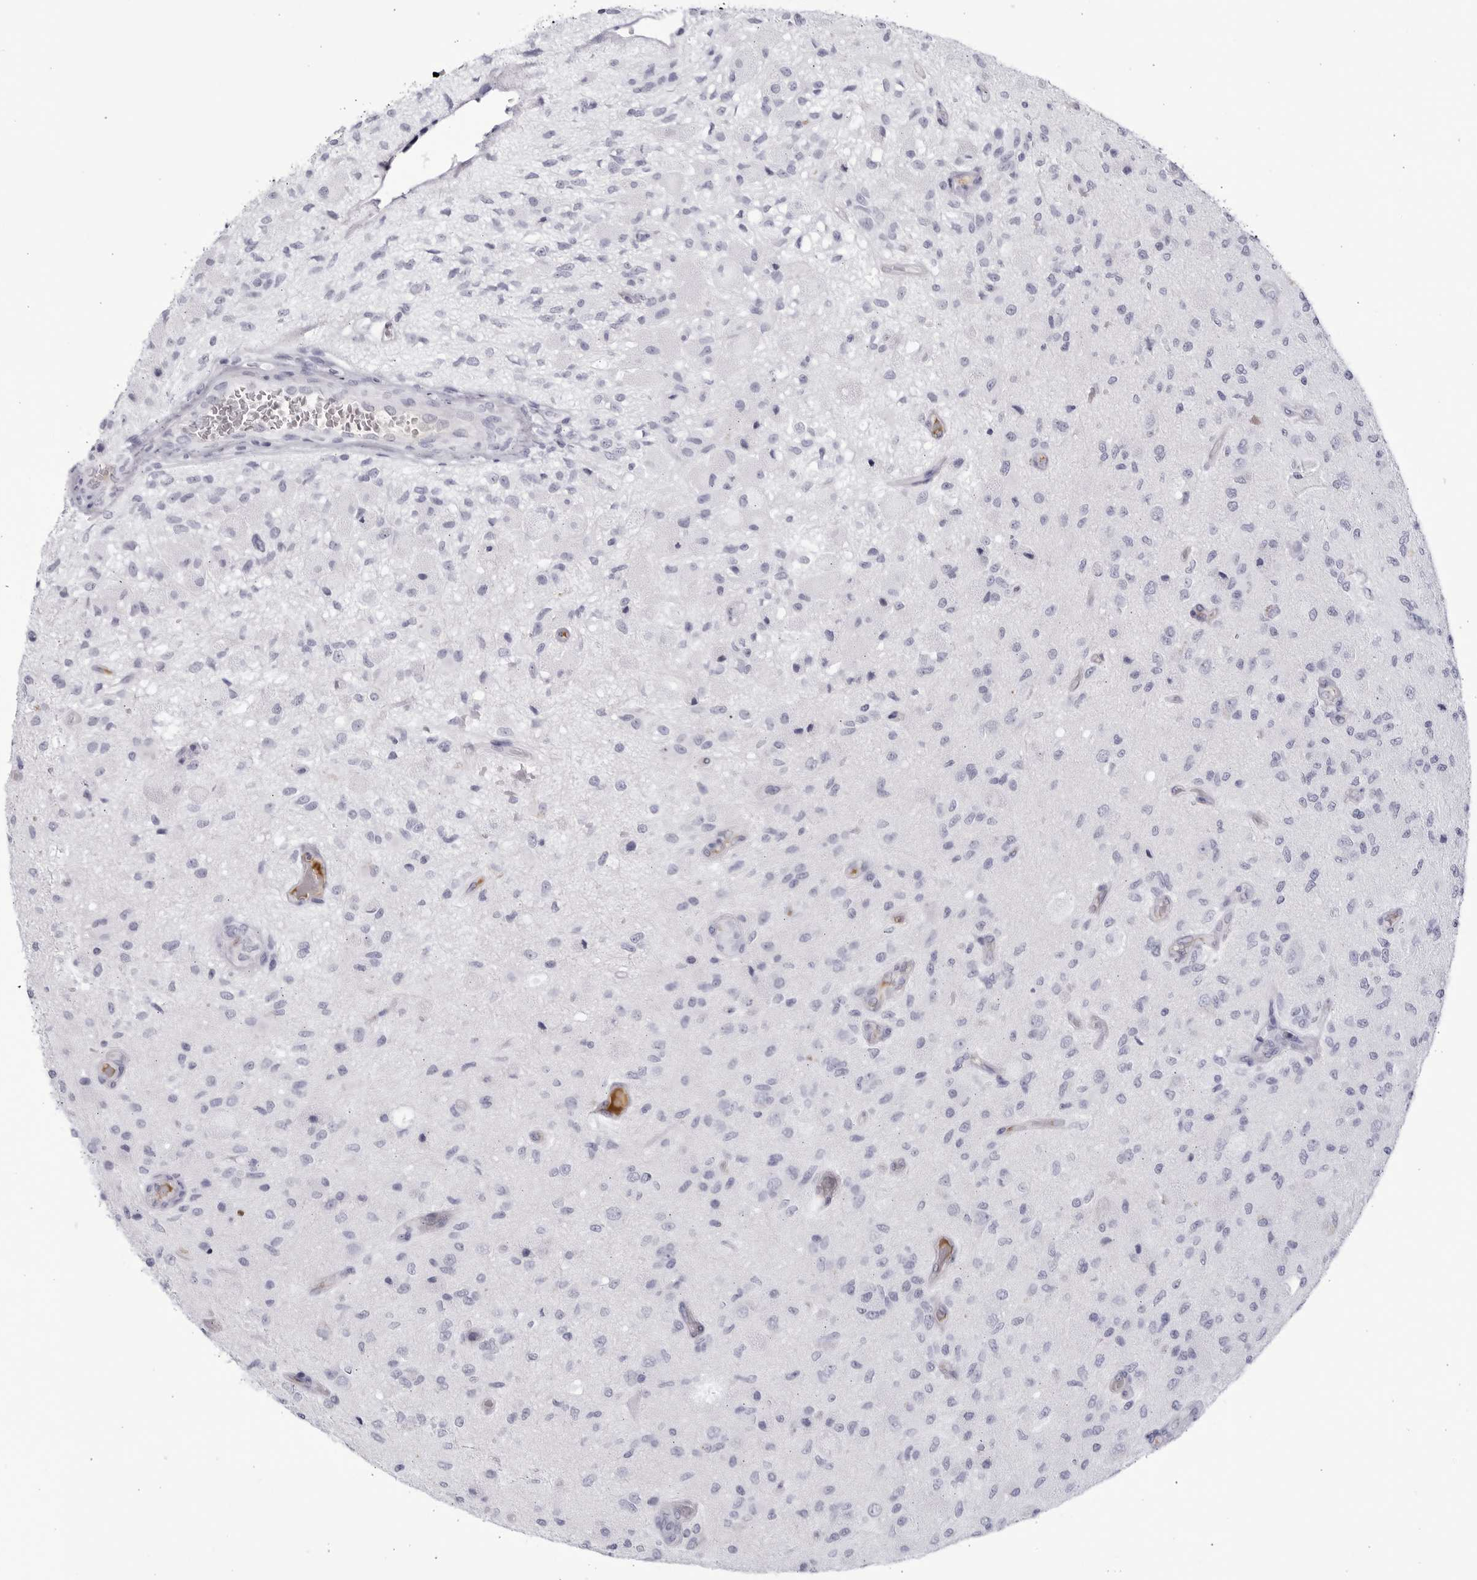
{"staining": {"intensity": "negative", "quantity": "none", "location": "none"}, "tissue": "glioma", "cell_type": "Tumor cells", "image_type": "cancer", "snomed": [{"axis": "morphology", "description": "Normal tissue, NOS"}, {"axis": "morphology", "description": "Glioma, malignant, High grade"}, {"axis": "topography", "description": "Cerebral cortex"}], "caption": "This is an immunohistochemistry histopathology image of malignant high-grade glioma. There is no expression in tumor cells.", "gene": "CNBD1", "patient": {"sex": "male", "age": 77}}